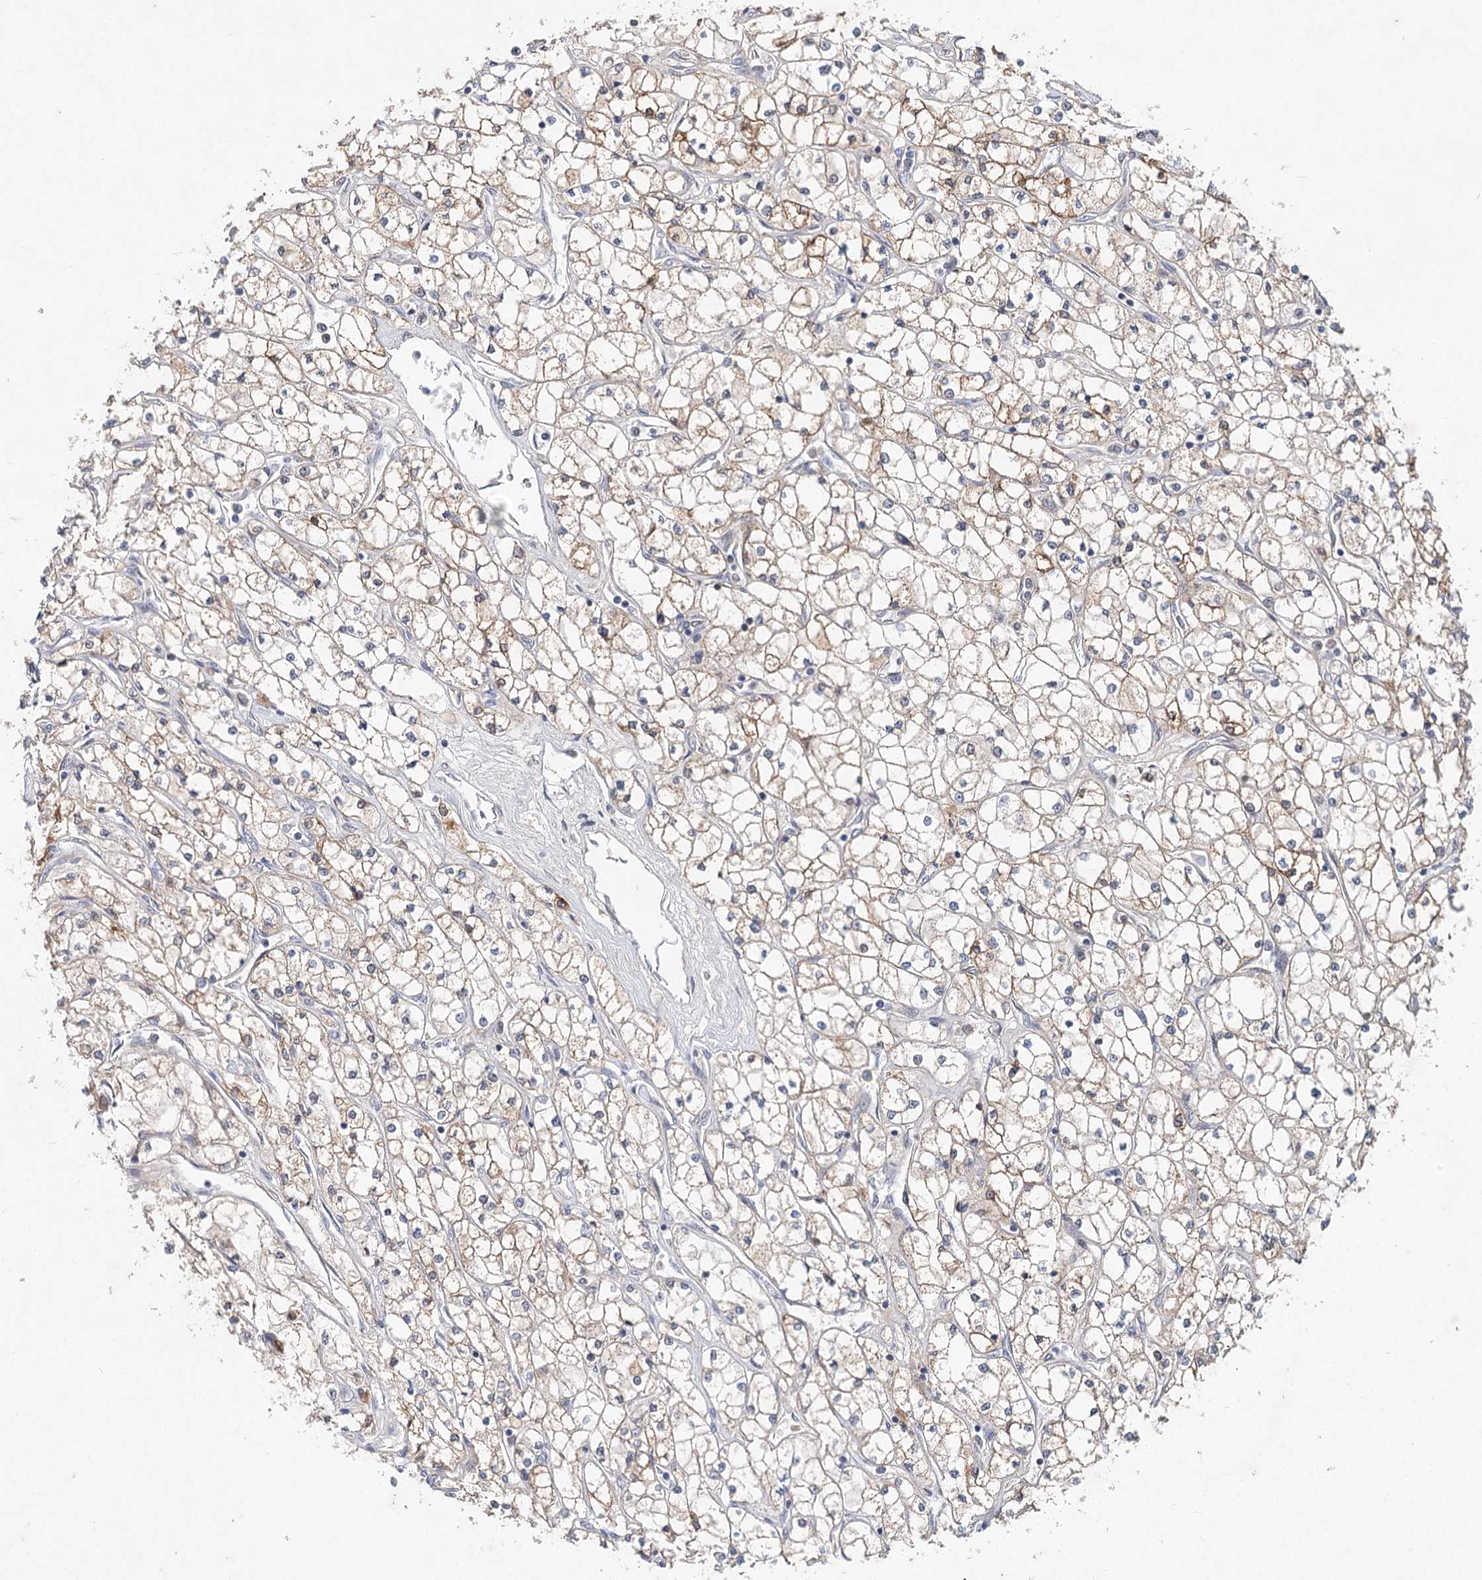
{"staining": {"intensity": "weak", "quantity": "25%-75%", "location": "cytoplasmic/membranous"}, "tissue": "renal cancer", "cell_type": "Tumor cells", "image_type": "cancer", "snomed": [{"axis": "morphology", "description": "Adenocarcinoma, NOS"}, {"axis": "topography", "description": "Kidney"}], "caption": "Renal cancer tissue reveals weak cytoplasmic/membranous staining in about 25%-75% of tumor cells", "gene": "AP3B1", "patient": {"sex": "male", "age": 80}}